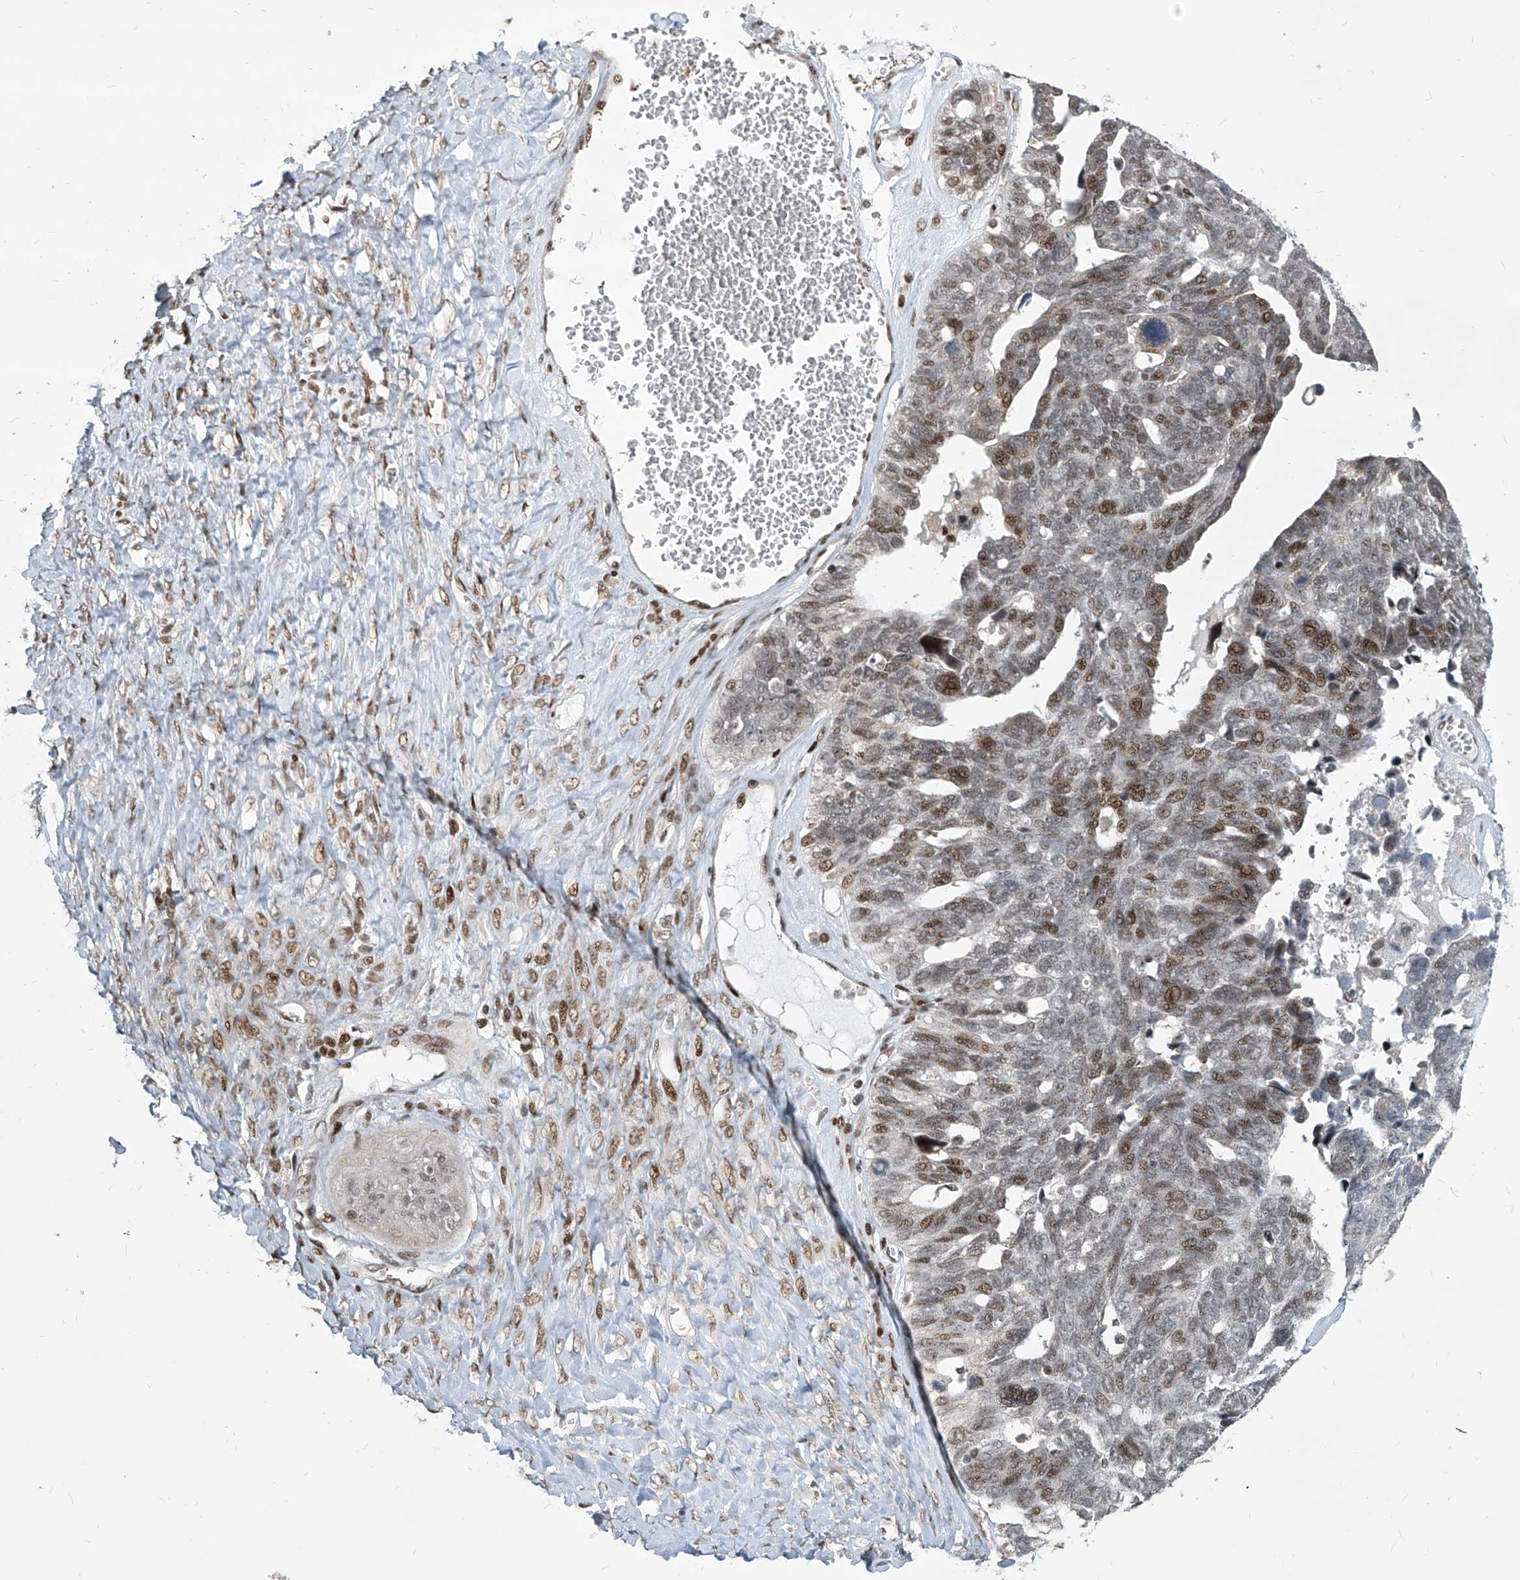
{"staining": {"intensity": "moderate", "quantity": "25%-75%", "location": "nuclear"}, "tissue": "ovarian cancer", "cell_type": "Tumor cells", "image_type": "cancer", "snomed": [{"axis": "morphology", "description": "Cystadenocarcinoma, serous, NOS"}, {"axis": "topography", "description": "Ovary"}], "caption": "Protein staining by IHC reveals moderate nuclear positivity in approximately 25%-75% of tumor cells in ovarian cancer (serous cystadenocarcinoma). (IHC, brightfield microscopy, high magnification).", "gene": "IRF2", "patient": {"sex": "female", "age": 79}}